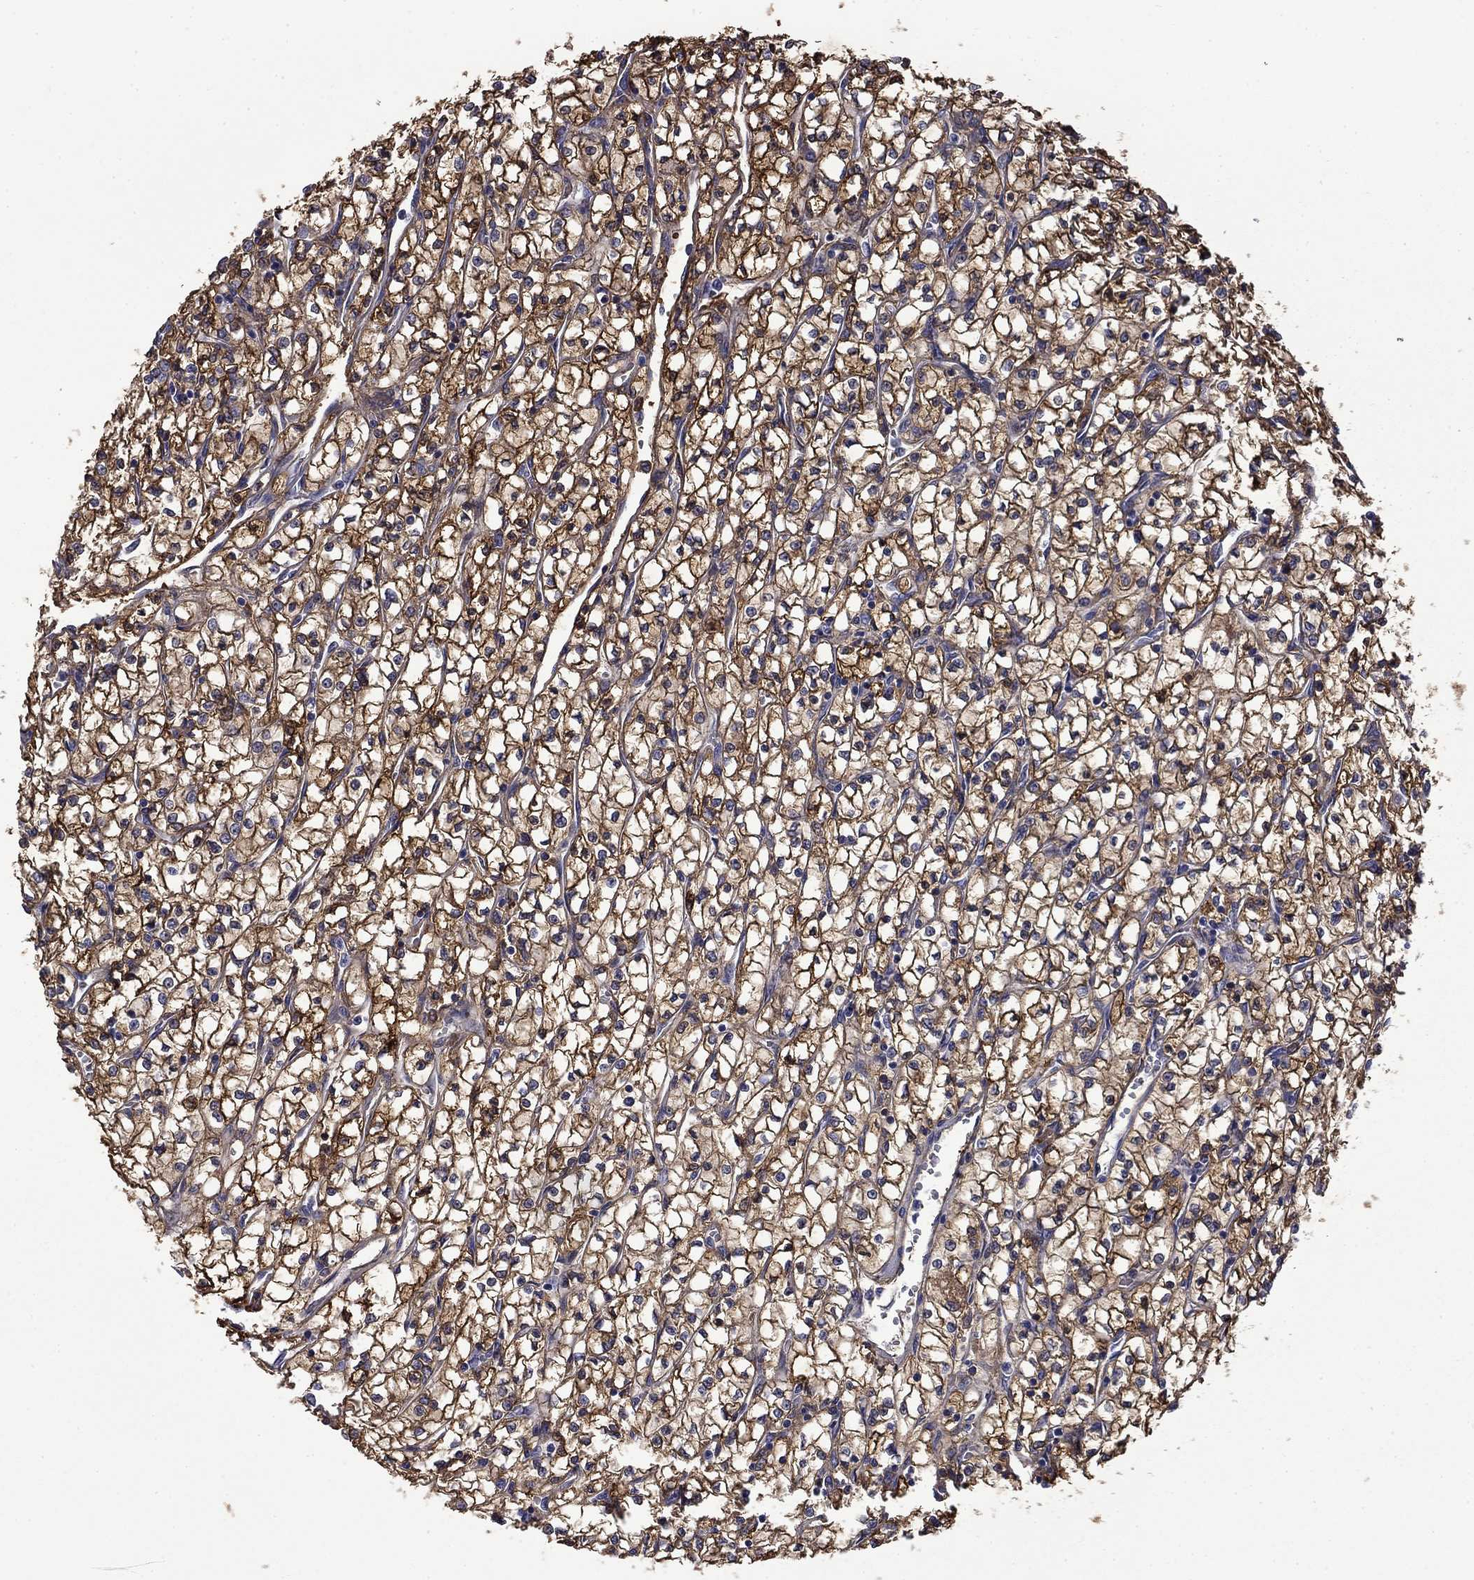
{"staining": {"intensity": "strong", "quantity": ">75%", "location": "cytoplasmic/membranous"}, "tissue": "renal cancer", "cell_type": "Tumor cells", "image_type": "cancer", "snomed": [{"axis": "morphology", "description": "Adenocarcinoma, NOS"}, {"axis": "topography", "description": "Kidney"}], "caption": "This histopathology image demonstrates renal cancer stained with IHC to label a protein in brown. The cytoplasmic/membranous of tumor cells show strong positivity for the protein. Nuclei are counter-stained blue.", "gene": "BCL2L14", "patient": {"sex": "female", "age": 64}}